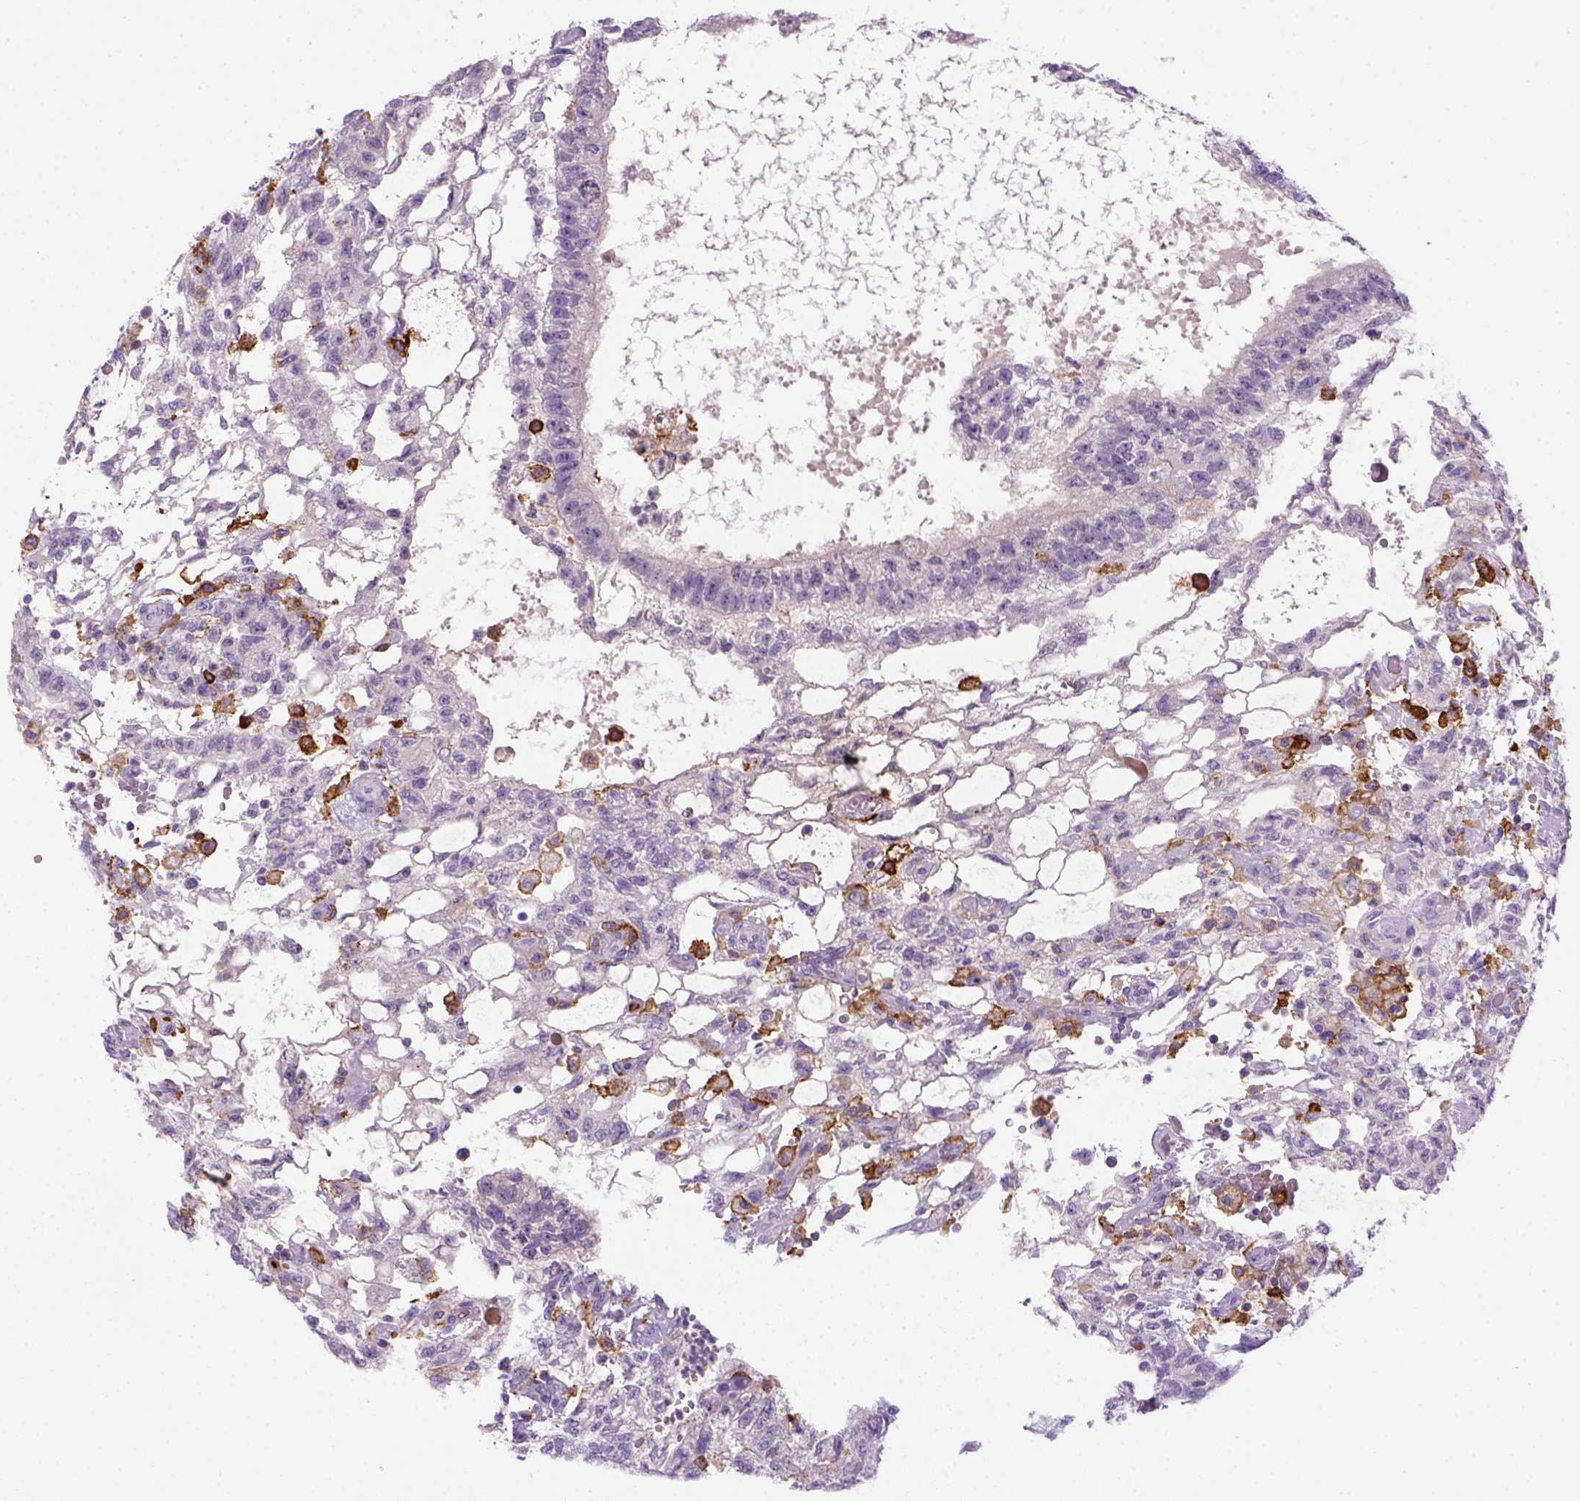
{"staining": {"intensity": "negative", "quantity": "none", "location": "none"}, "tissue": "testis cancer", "cell_type": "Tumor cells", "image_type": "cancer", "snomed": [{"axis": "morphology", "description": "Carcinoma, Embryonal, NOS"}, {"axis": "topography", "description": "Testis"}], "caption": "Tumor cells show no significant positivity in testis embryonal carcinoma. (Brightfield microscopy of DAB (3,3'-diaminobenzidine) IHC at high magnification).", "gene": "CD14", "patient": {"sex": "male", "age": 32}}